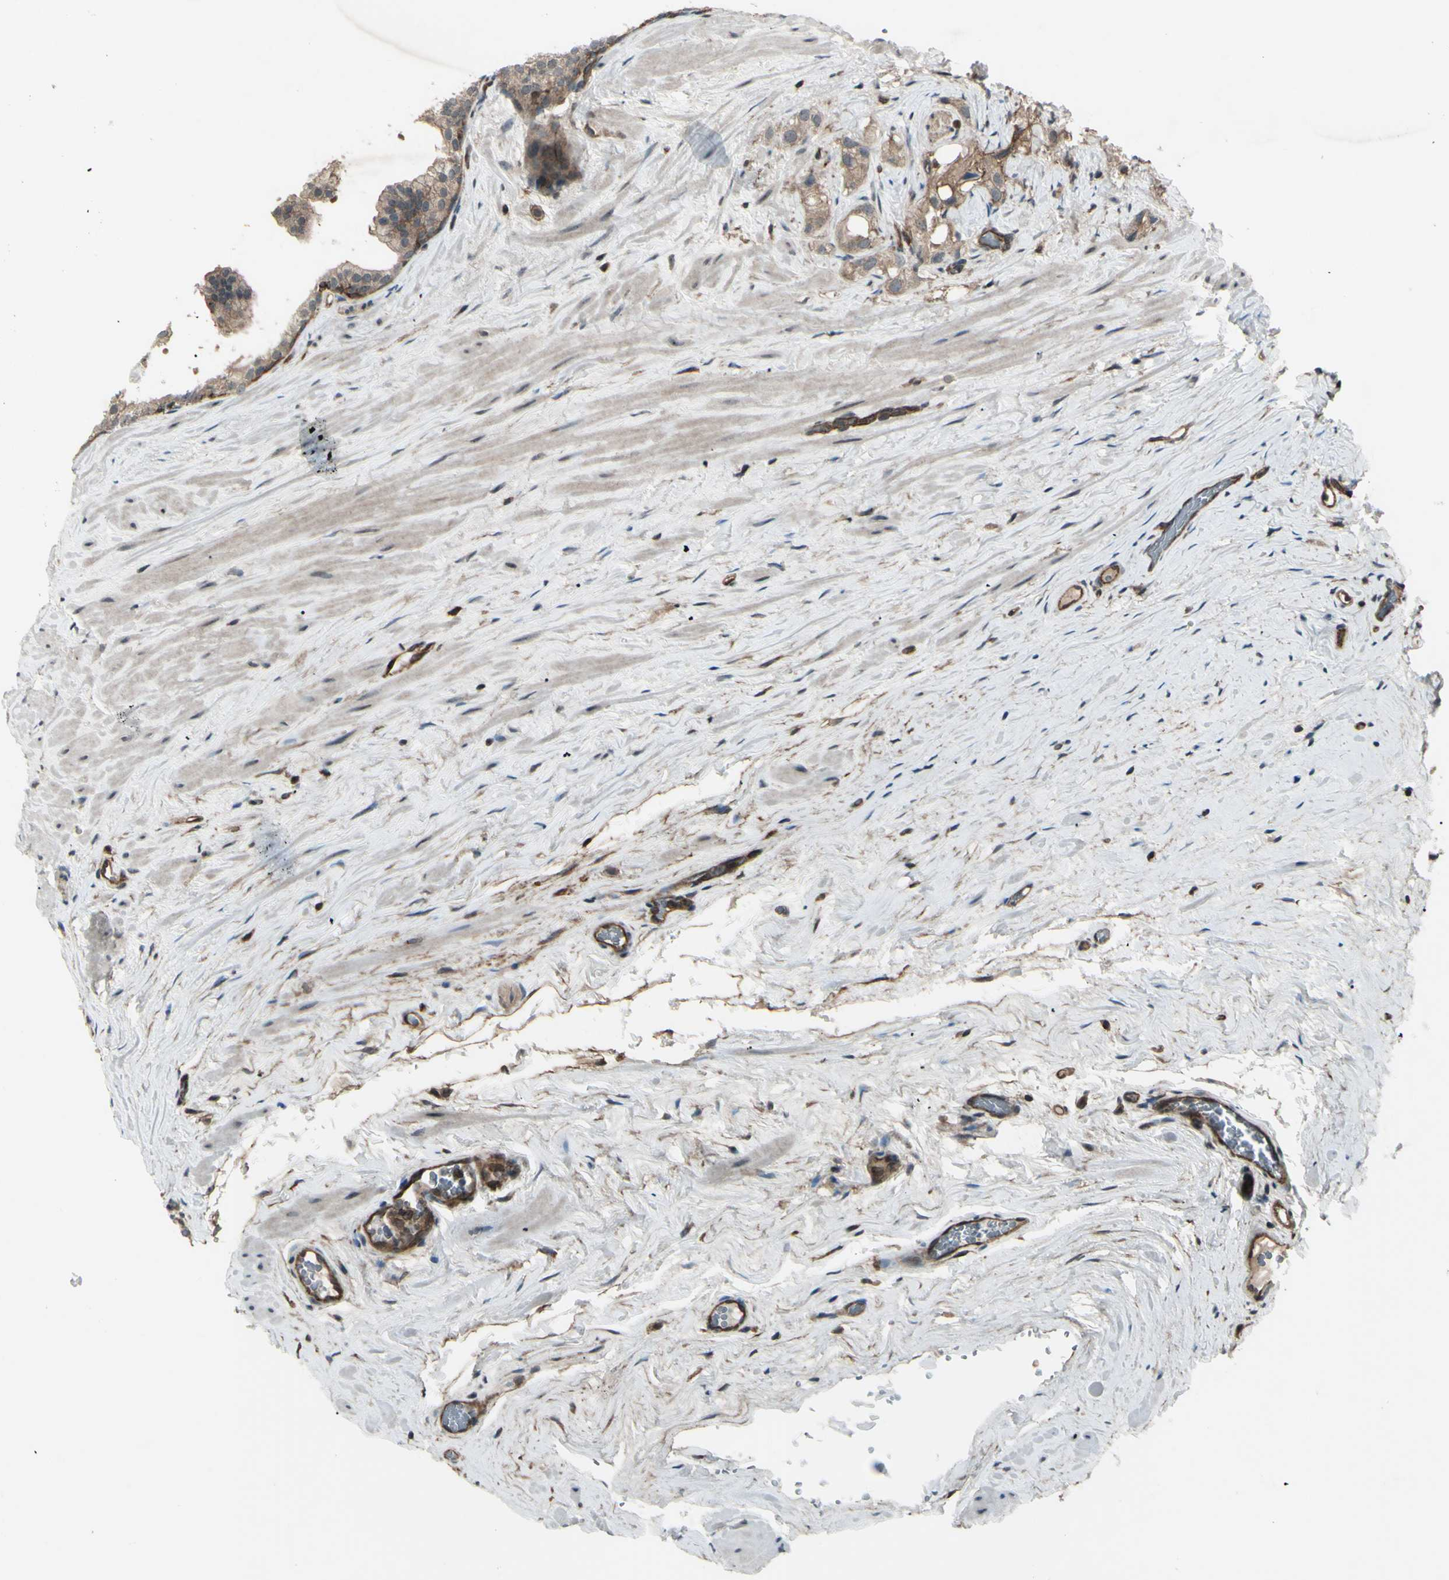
{"staining": {"intensity": "moderate", "quantity": ">75%", "location": "cytoplasmic/membranous"}, "tissue": "prostate cancer", "cell_type": "Tumor cells", "image_type": "cancer", "snomed": [{"axis": "morphology", "description": "Adenocarcinoma, Low grade"}, {"axis": "topography", "description": "Prostate"}], "caption": "This micrograph exhibits prostate cancer stained with immunohistochemistry (IHC) to label a protein in brown. The cytoplasmic/membranous of tumor cells show moderate positivity for the protein. Nuclei are counter-stained blue.", "gene": "FXYD5", "patient": {"sex": "male", "age": 59}}